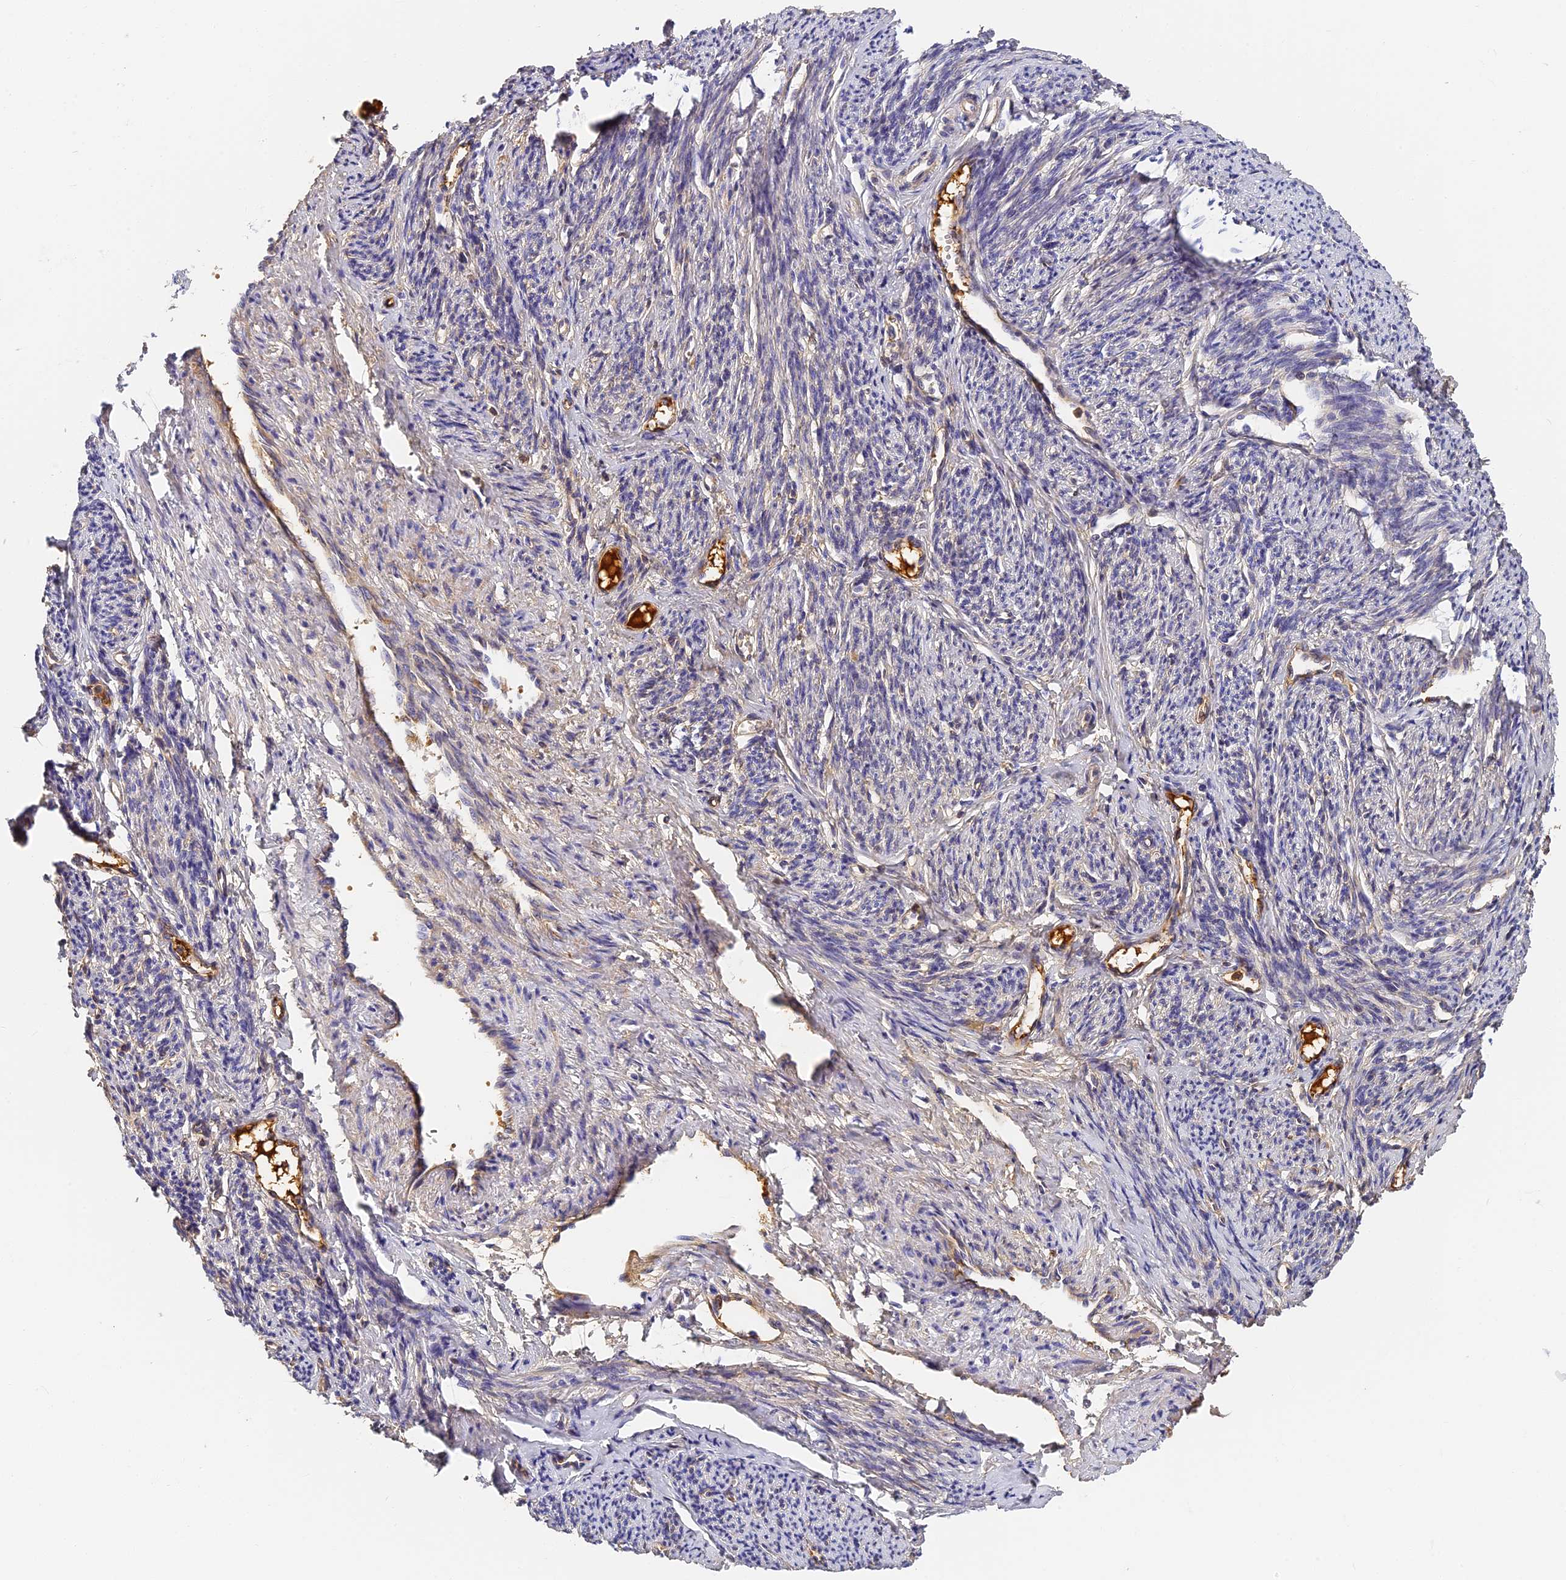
{"staining": {"intensity": "negative", "quantity": "none", "location": "none"}, "tissue": "smooth muscle", "cell_type": "Smooth muscle cells", "image_type": "normal", "snomed": [{"axis": "morphology", "description": "Normal tissue, NOS"}, {"axis": "topography", "description": "Smooth muscle"}, {"axis": "topography", "description": "Uterus"}], "caption": "IHC of unremarkable human smooth muscle shows no staining in smooth muscle cells. (Immunohistochemistry, brightfield microscopy, high magnification).", "gene": "ITIH1", "patient": {"sex": "female", "age": 59}}